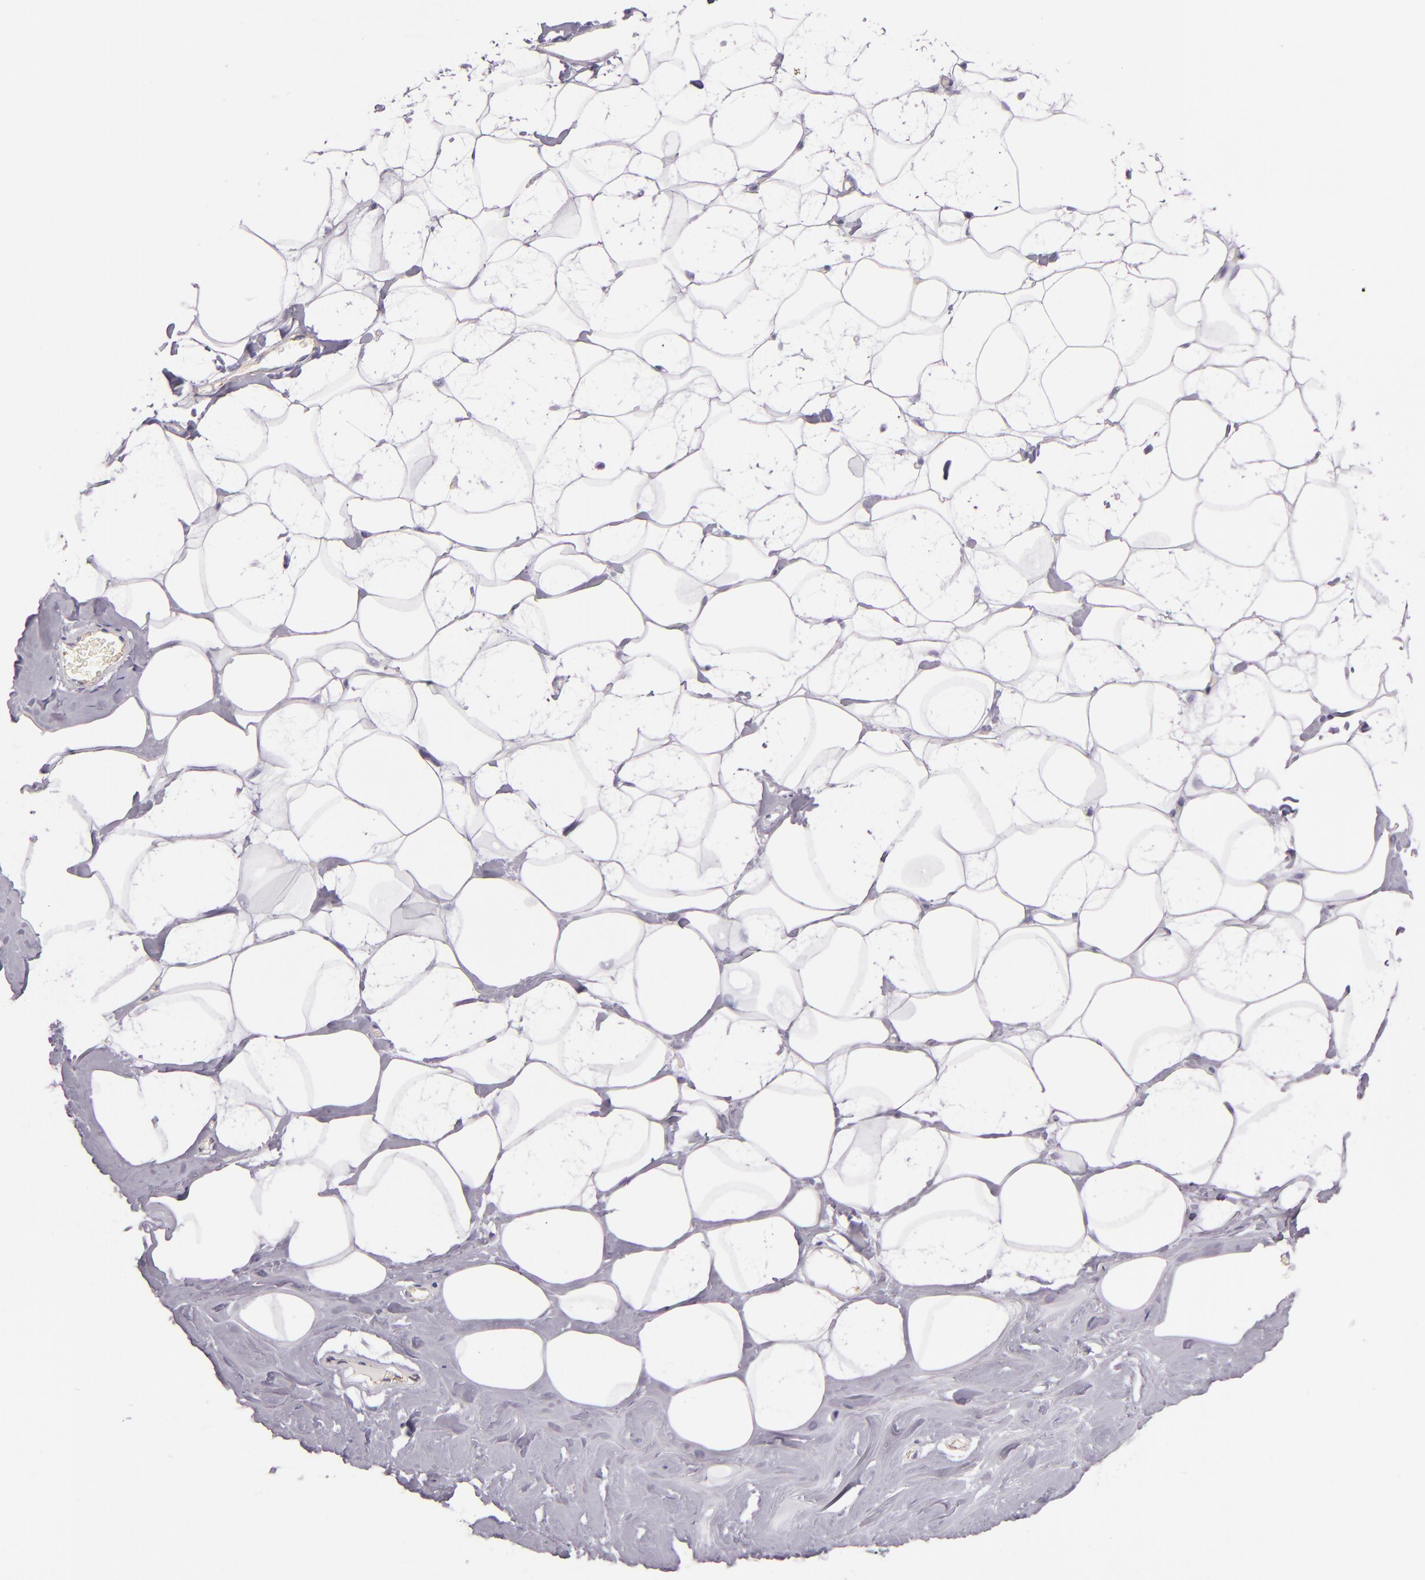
{"staining": {"intensity": "negative", "quantity": "none", "location": "none"}, "tissue": "breast", "cell_type": "Adipocytes", "image_type": "normal", "snomed": [{"axis": "morphology", "description": "Normal tissue, NOS"}, {"axis": "morphology", "description": "Fibrosis, NOS"}, {"axis": "topography", "description": "Breast"}], "caption": "DAB (3,3'-diaminobenzidine) immunohistochemical staining of benign human breast reveals no significant staining in adipocytes. The staining was performed using DAB to visualize the protein expression in brown, while the nuclei were stained in blue with hematoxylin (Magnification: 20x).", "gene": "SELP", "patient": {"sex": "female", "age": 39}}